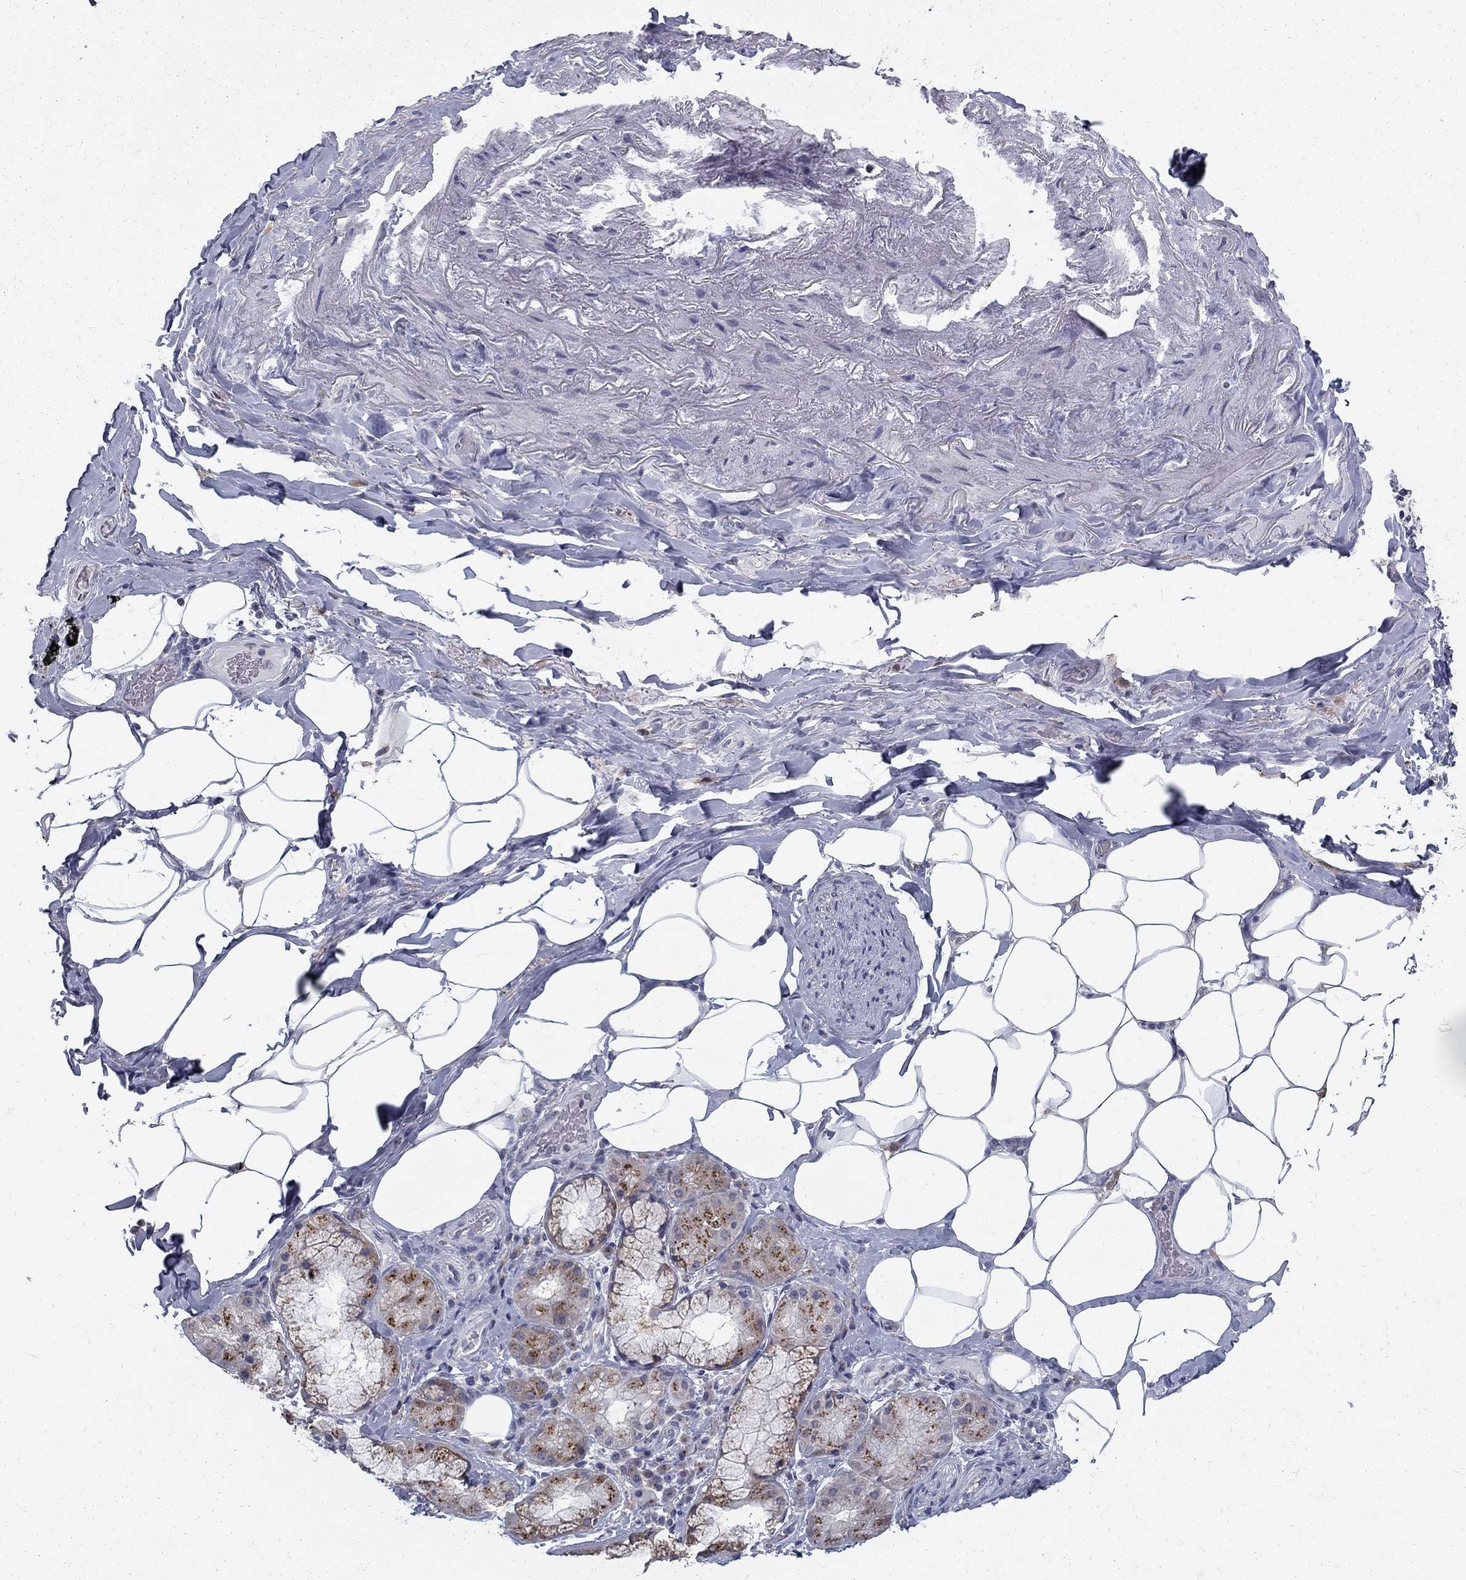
{"staining": {"intensity": "negative", "quantity": "none", "location": "none"}, "tissue": "adipose tissue", "cell_type": "Adipocytes", "image_type": "normal", "snomed": [{"axis": "morphology", "description": "Normal tissue, NOS"}, {"axis": "topography", "description": "Bronchus"}, {"axis": "topography", "description": "Lung"}], "caption": "Immunohistochemistry (IHC) image of unremarkable adipose tissue stained for a protein (brown), which displays no staining in adipocytes.", "gene": "KIAA0319L", "patient": {"sex": "female", "age": 57}}